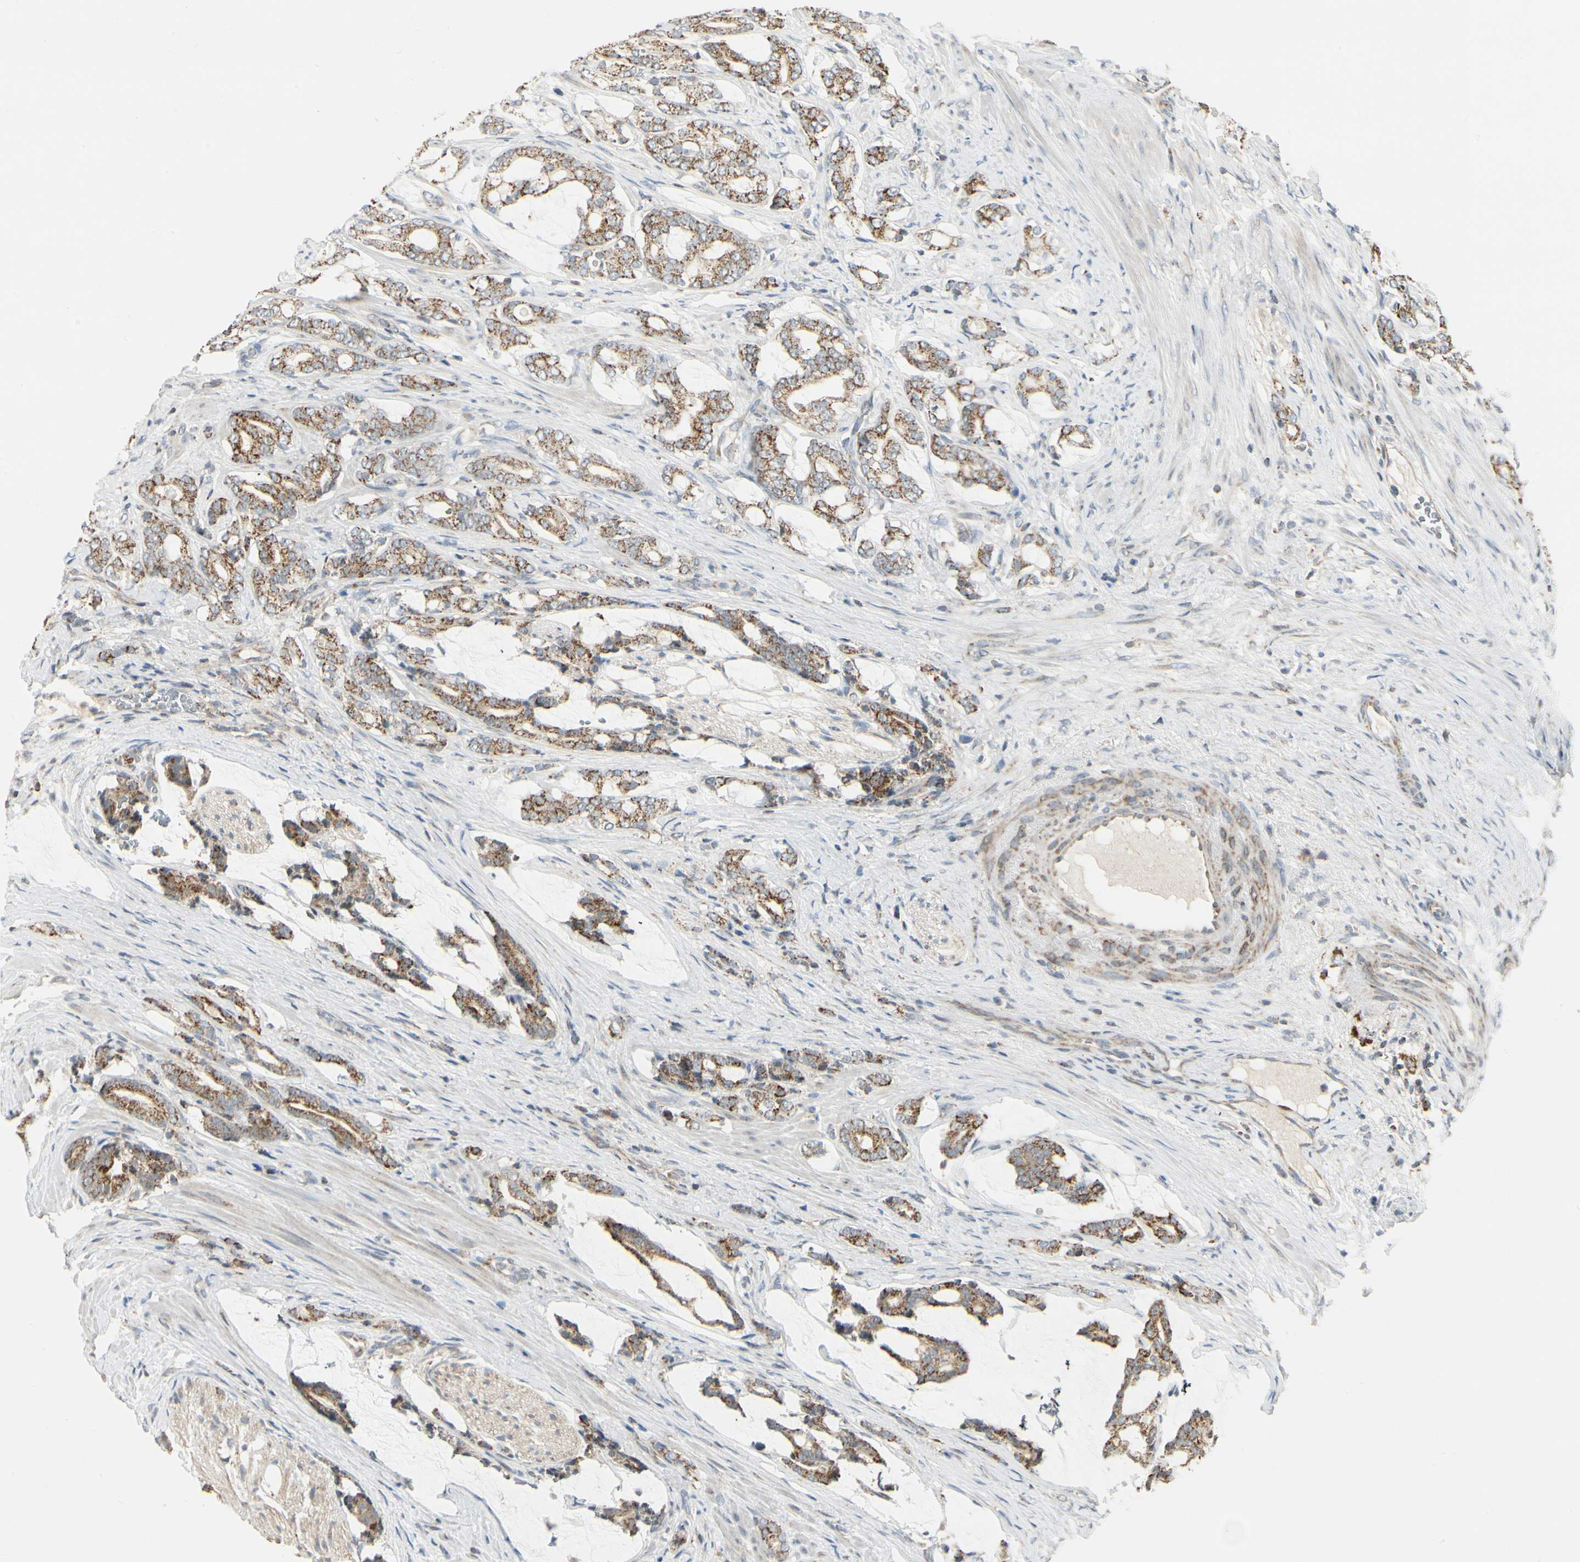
{"staining": {"intensity": "moderate", "quantity": ">75%", "location": "cytoplasmic/membranous"}, "tissue": "prostate cancer", "cell_type": "Tumor cells", "image_type": "cancer", "snomed": [{"axis": "morphology", "description": "Adenocarcinoma, Low grade"}, {"axis": "topography", "description": "Prostate"}], "caption": "Tumor cells display moderate cytoplasmic/membranous positivity in approximately >75% of cells in adenocarcinoma (low-grade) (prostate).", "gene": "ANKS6", "patient": {"sex": "male", "age": 58}}